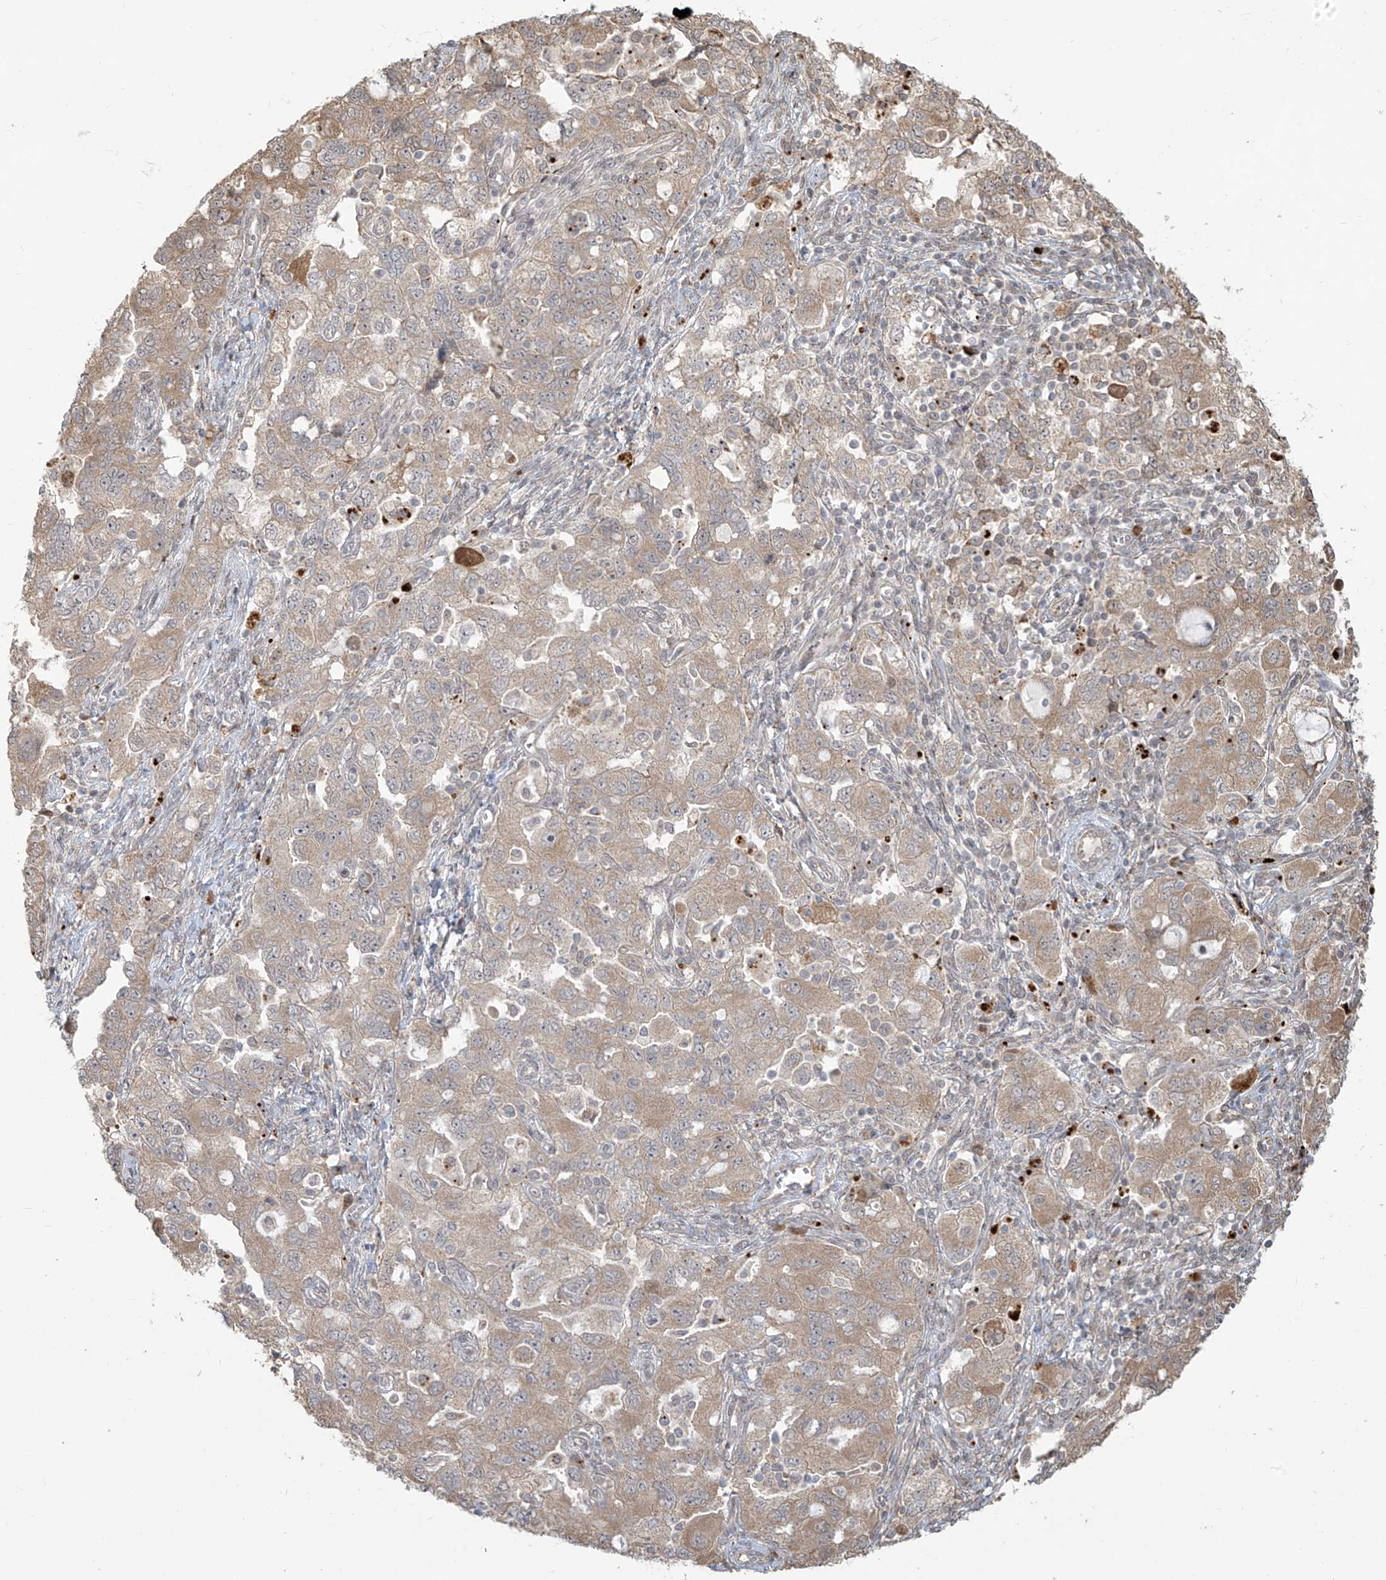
{"staining": {"intensity": "weak", "quantity": "25%-75%", "location": "cytoplasmic/membranous"}, "tissue": "ovarian cancer", "cell_type": "Tumor cells", "image_type": "cancer", "snomed": [{"axis": "morphology", "description": "Carcinoma, NOS"}, {"axis": "morphology", "description": "Cystadenocarcinoma, serous, NOS"}, {"axis": "topography", "description": "Ovary"}], "caption": "The micrograph displays a brown stain indicating the presence of a protein in the cytoplasmic/membranous of tumor cells in ovarian cancer.", "gene": "PLEKHM3", "patient": {"sex": "female", "age": 69}}